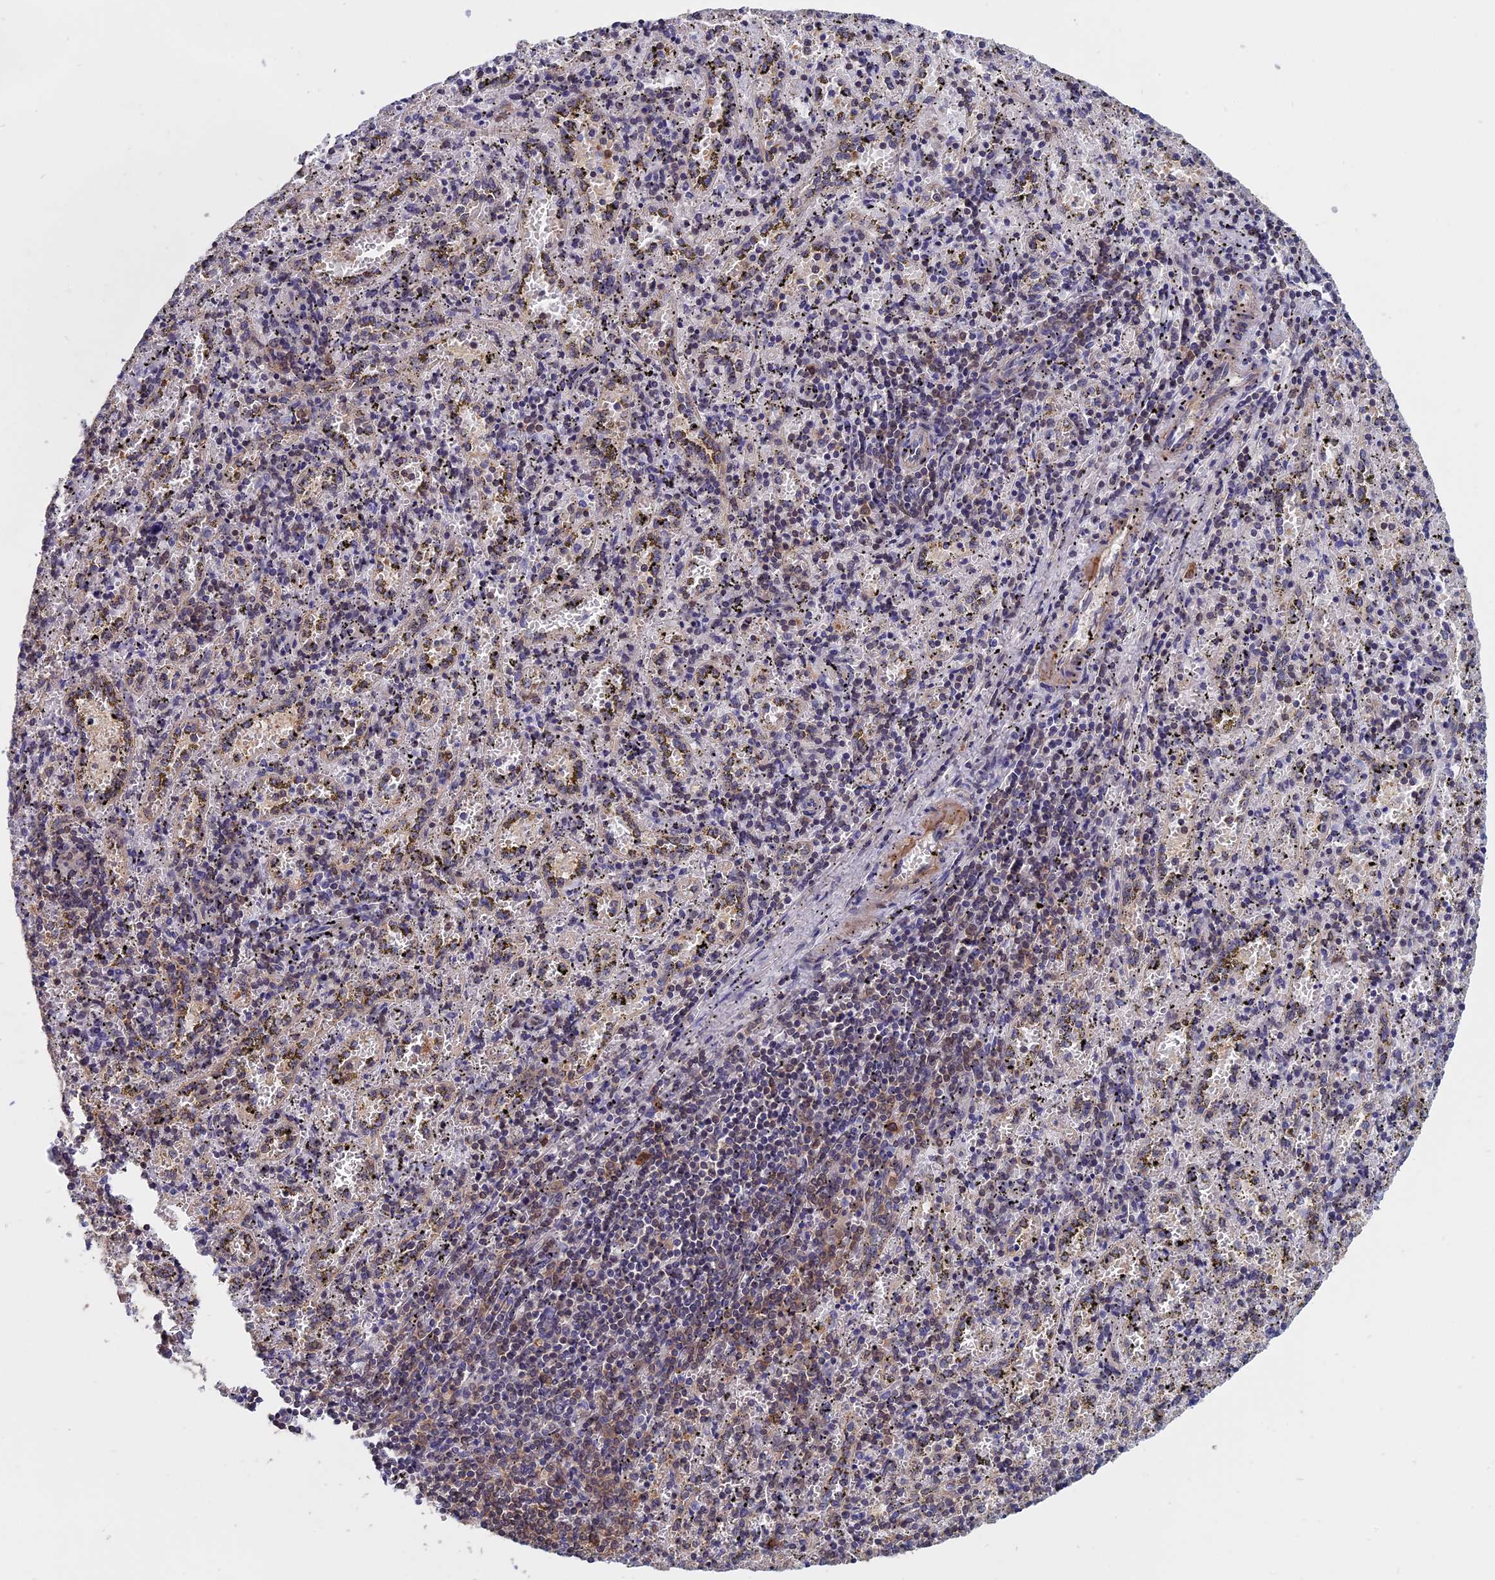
{"staining": {"intensity": "negative", "quantity": "none", "location": "none"}, "tissue": "spleen", "cell_type": "Cells in red pulp", "image_type": "normal", "snomed": [{"axis": "morphology", "description": "Normal tissue, NOS"}, {"axis": "topography", "description": "Spleen"}], "caption": "This is an immunohistochemistry (IHC) image of normal spleen. There is no expression in cells in red pulp.", "gene": "NAA10", "patient": {"sex": "male", "age": 11}}